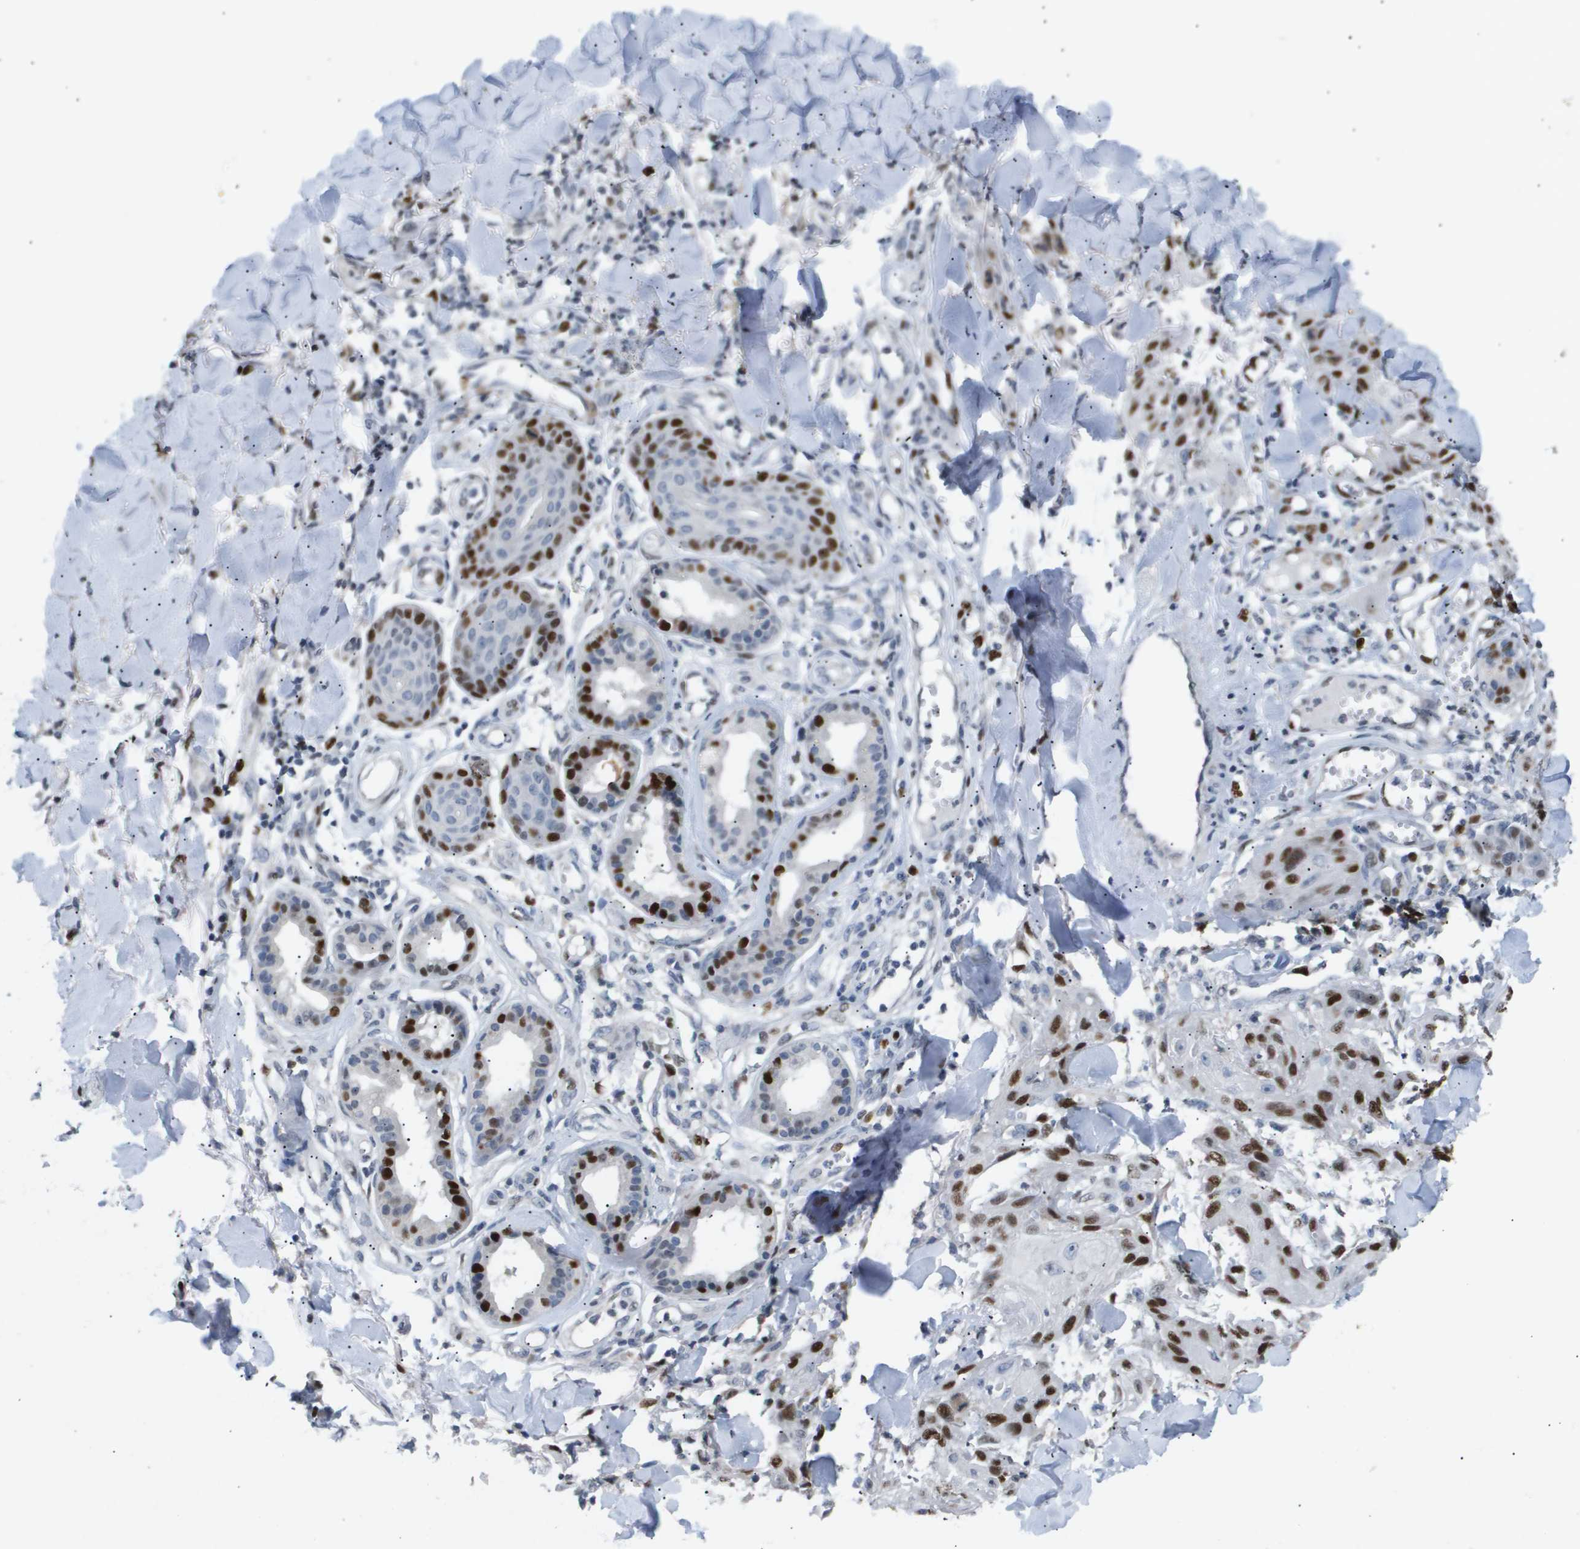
{"staining": {"intensity": "strong", "quantity": "25%-75%", "location": "nuclear"}, "tissue": "skin cancer", "cell_type": "Tumor cells", "image_type": "cancer", "snomed": [{"axis": "morphology", "description": "Squamous cell carcinoma, NOS"}, {"axis": "topography", "description": "Skin"}], "caption": "A brown stain highlights strong nuclear expression of a protein in human skin cancer tumor cells.", "gene": "ANAPC2", "patient": {"sex": "male", "age": 74}}